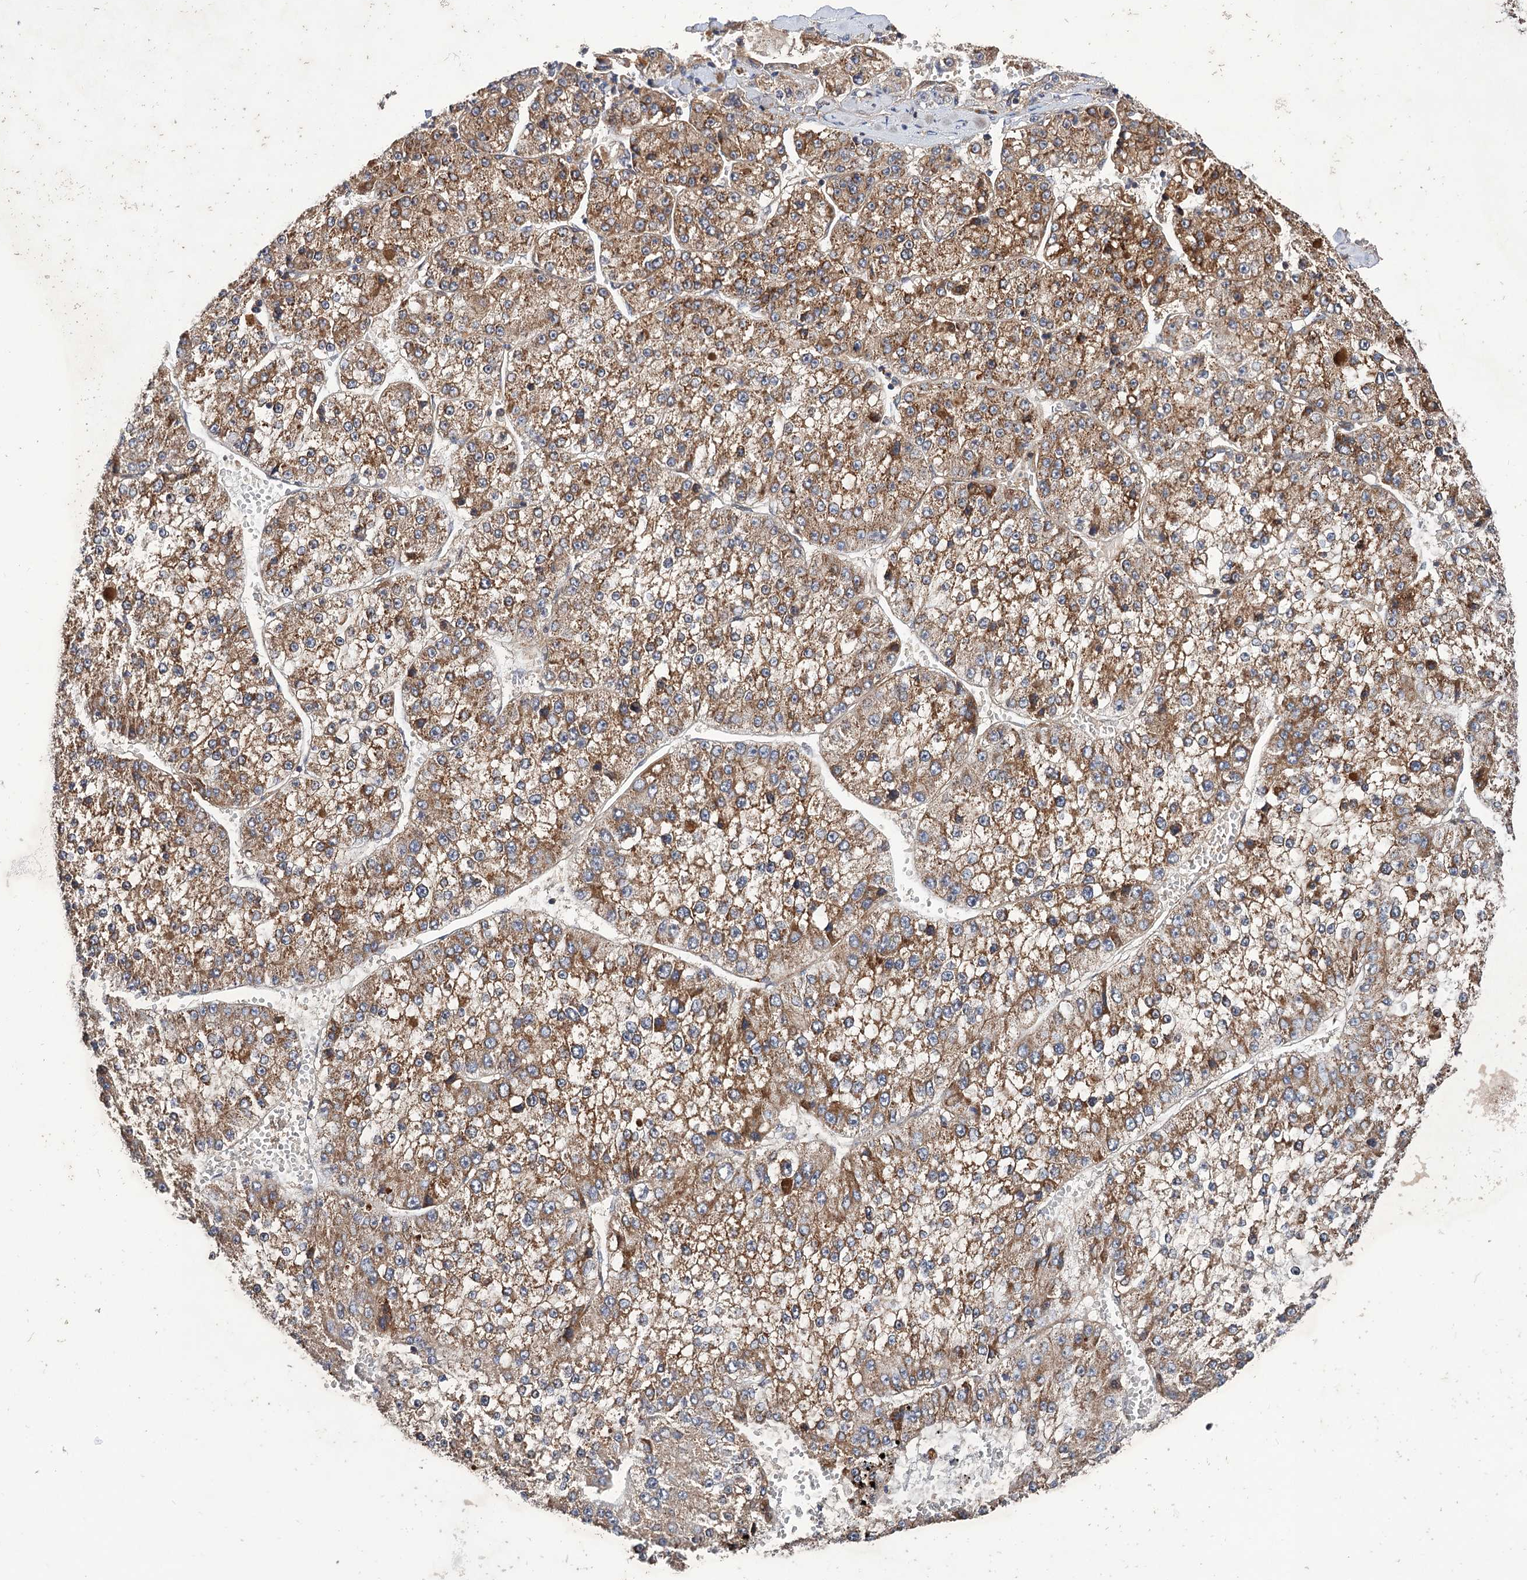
{"staining": {"intensity": "moderate", "quantity": ">75%", "location": "cytoplasmic/membranous"}, "tissue": "liver cancer", "cell_type": "Tumor cells", "image_type": "cancer", "snomed": [{"axis": "morphology", "description": "Carcinoma, Hepatocellular, NOS"}, {"axis": "topography", "description": "Liver"}], "caption": "About >75% of tumor cells in human liver cancer (hepatocellular carcinoma) reveal moderate cytoplasmic/membranous protein staining as visualized by brown immunohistochemical staining.", "gene": "FBXW8", "patient": {"sex": "female", "age": 73}}